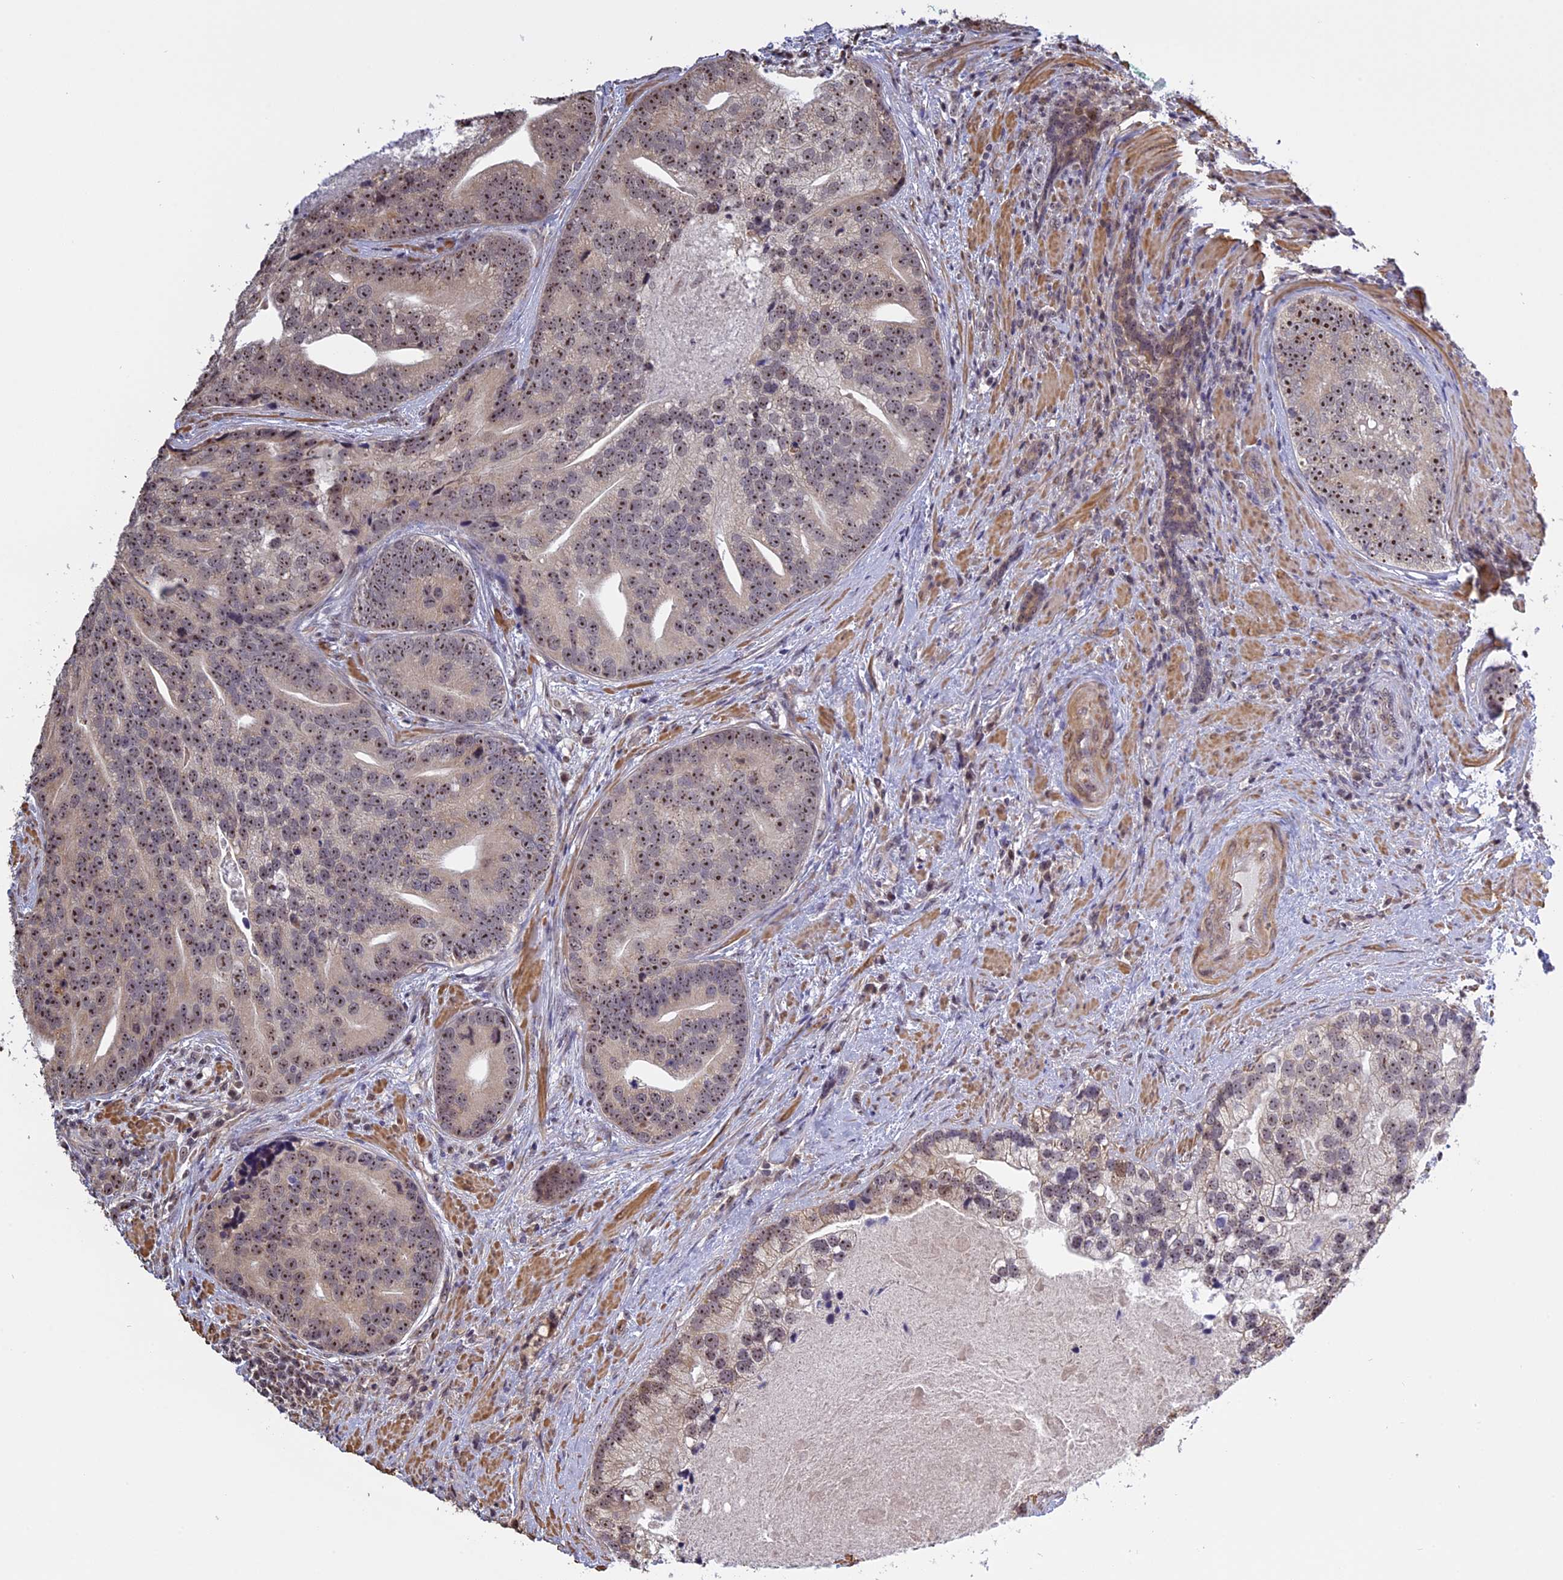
{"staining": {"intensity": "moderate", "quantity": "25%-75%", "location": "nuclear"}, "tissue": "prostate cancer", "cell_type": "Tumor cells", "image_type": "cancer", "snomed": [{"axis": "morphology", "description": "Adenocarcinoma, High grade"}, {"axis": "topography", "description": "Prostate"}], "caption": "Protein expression by IHC exhibits moderate nuclear staining in approximately 25%-75% of tumor cells in prostate cancer.", "gene": "MGA", "patient": {"sex": "male", "age": 62}}